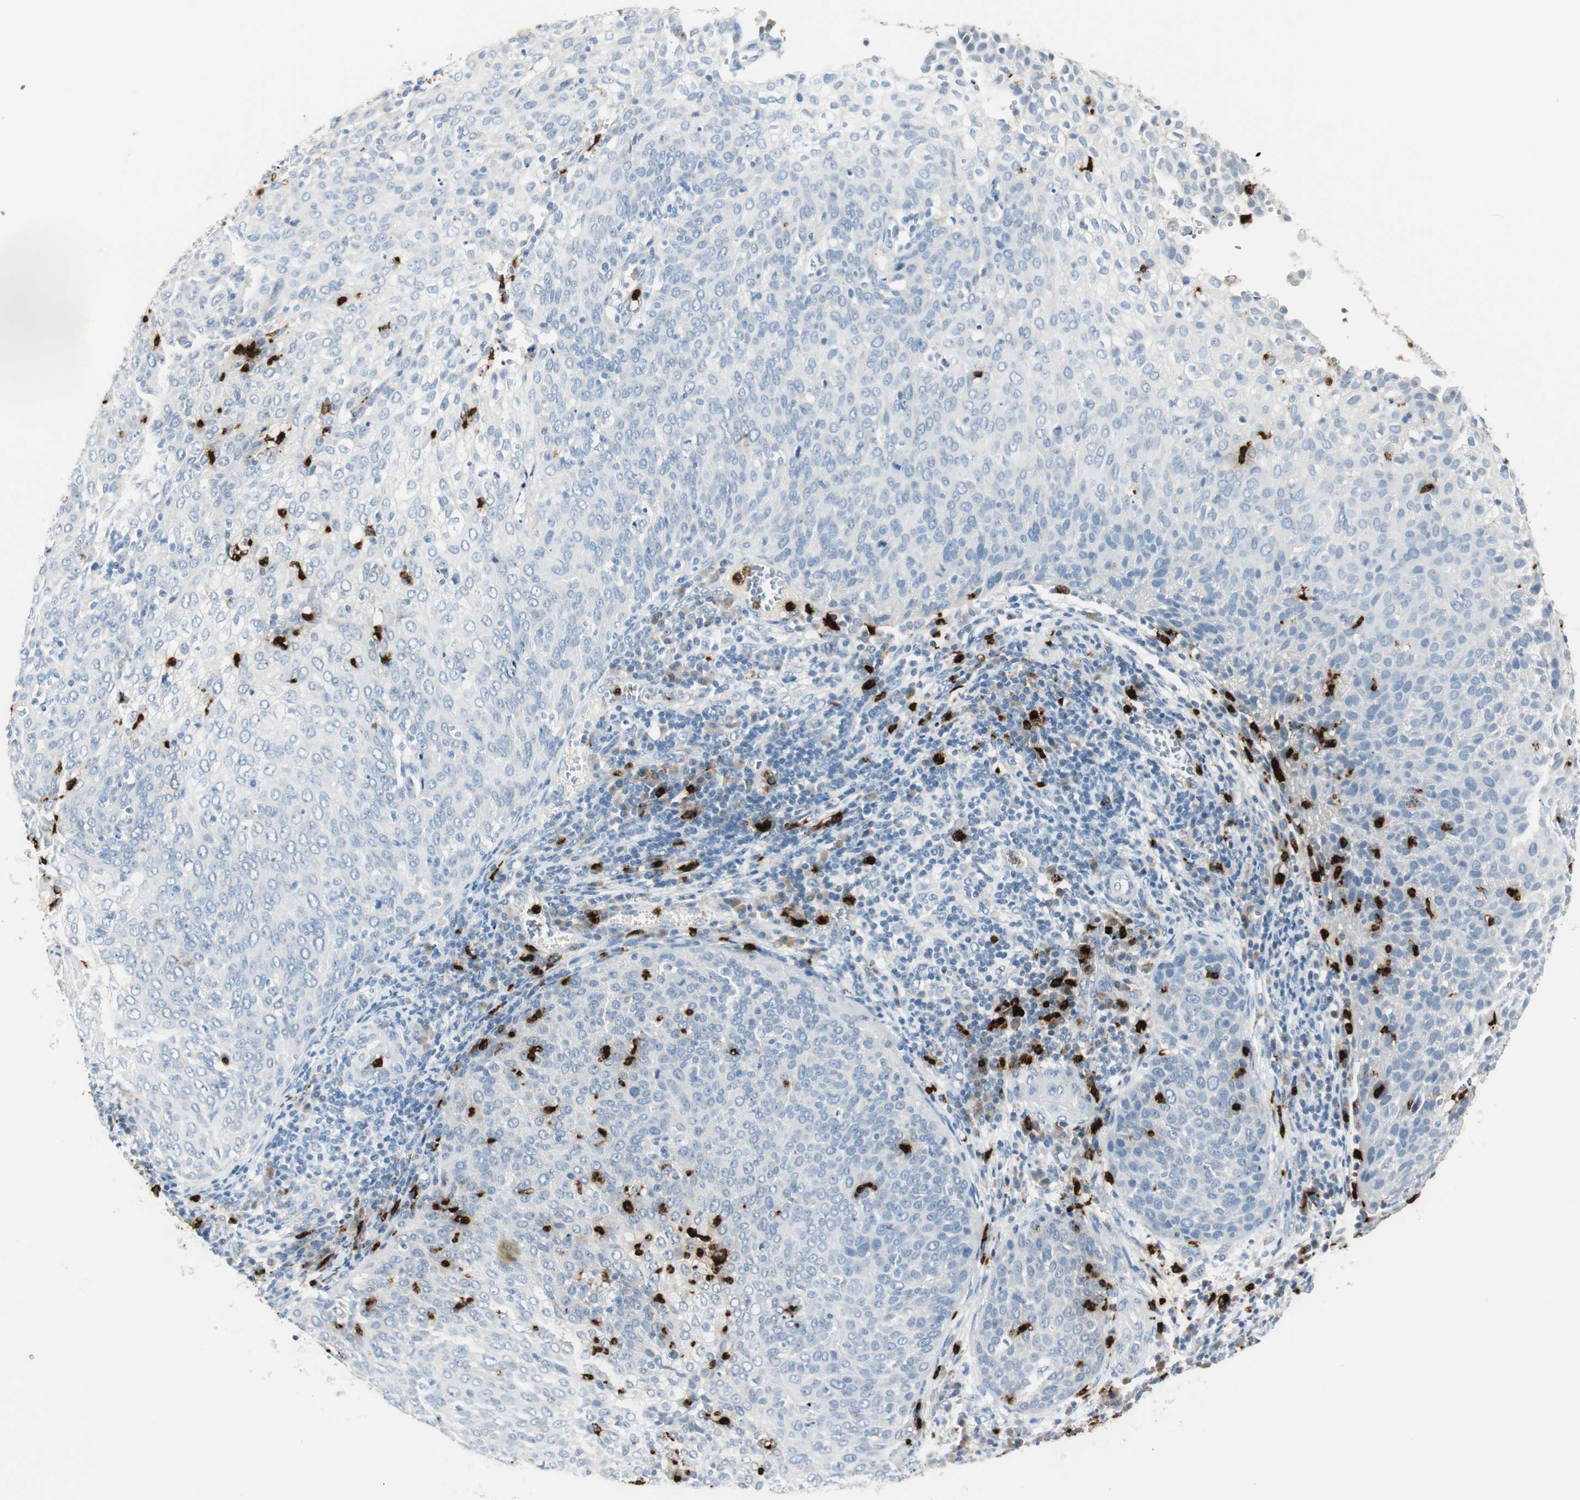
{"staining": {"intensity": "negative", "quantity": "none", "location": "none"}, "tissue": "cervical cancer", "cell_type": "Tumor cells", "image_type": "cancer", "snomed": [{"axis": "morphology", "description": "Squamous cell carcinoma, NOS"}, {"axis": "topography", "description": "Cervix"}], "caption": "This is an IHC histopathology image of cervical cancer. There is no expression in tumor cells.", "gene": "PRTN3", "patient": {"sex": "female", "age": 38}}